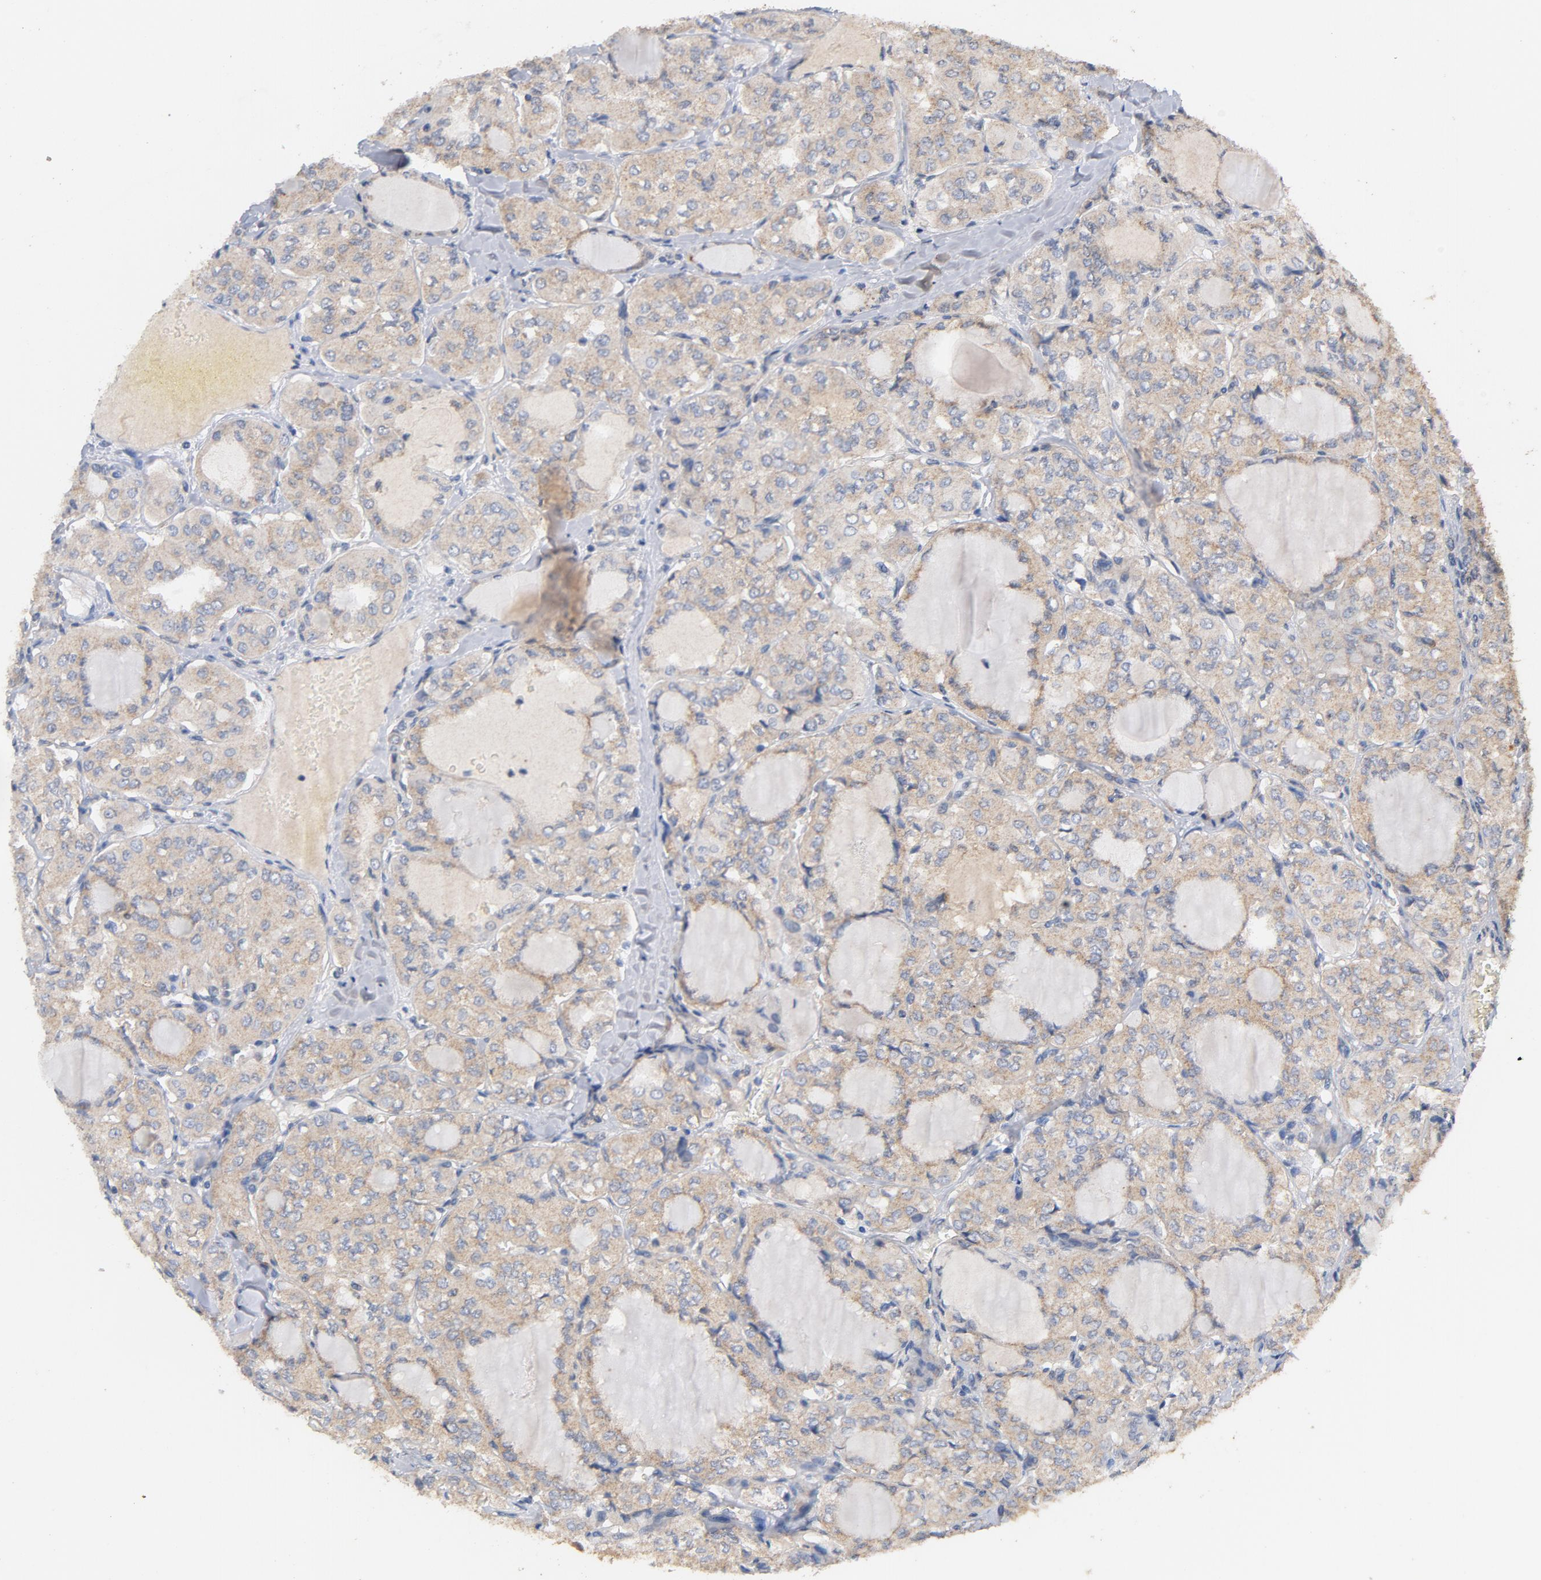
{"staining": {"intensity": "weak", "quantity": ">75%", "location": "cytoplasmic/membranous"}, "tissue": "thyroid cancer", "cell_type": "Tumor cells", "image_type": "cancer", "snomed": [{"axis": "morphology", "description": "Papillary adenocarcinoma, NOS"}, {"axis": "topography", "description": "Thyroid gland"}], "caption": "The image shows staining of thyroid cancer (papillary adenocarcinoma), revealing weak cytoplasmic/membranous protein staining (brown color) within tumor cells. (DAB = brown stain, brightfield microscopy at high magnification).", "gene": "DDX6", "patient": {"sex": "male", "age": 20}}